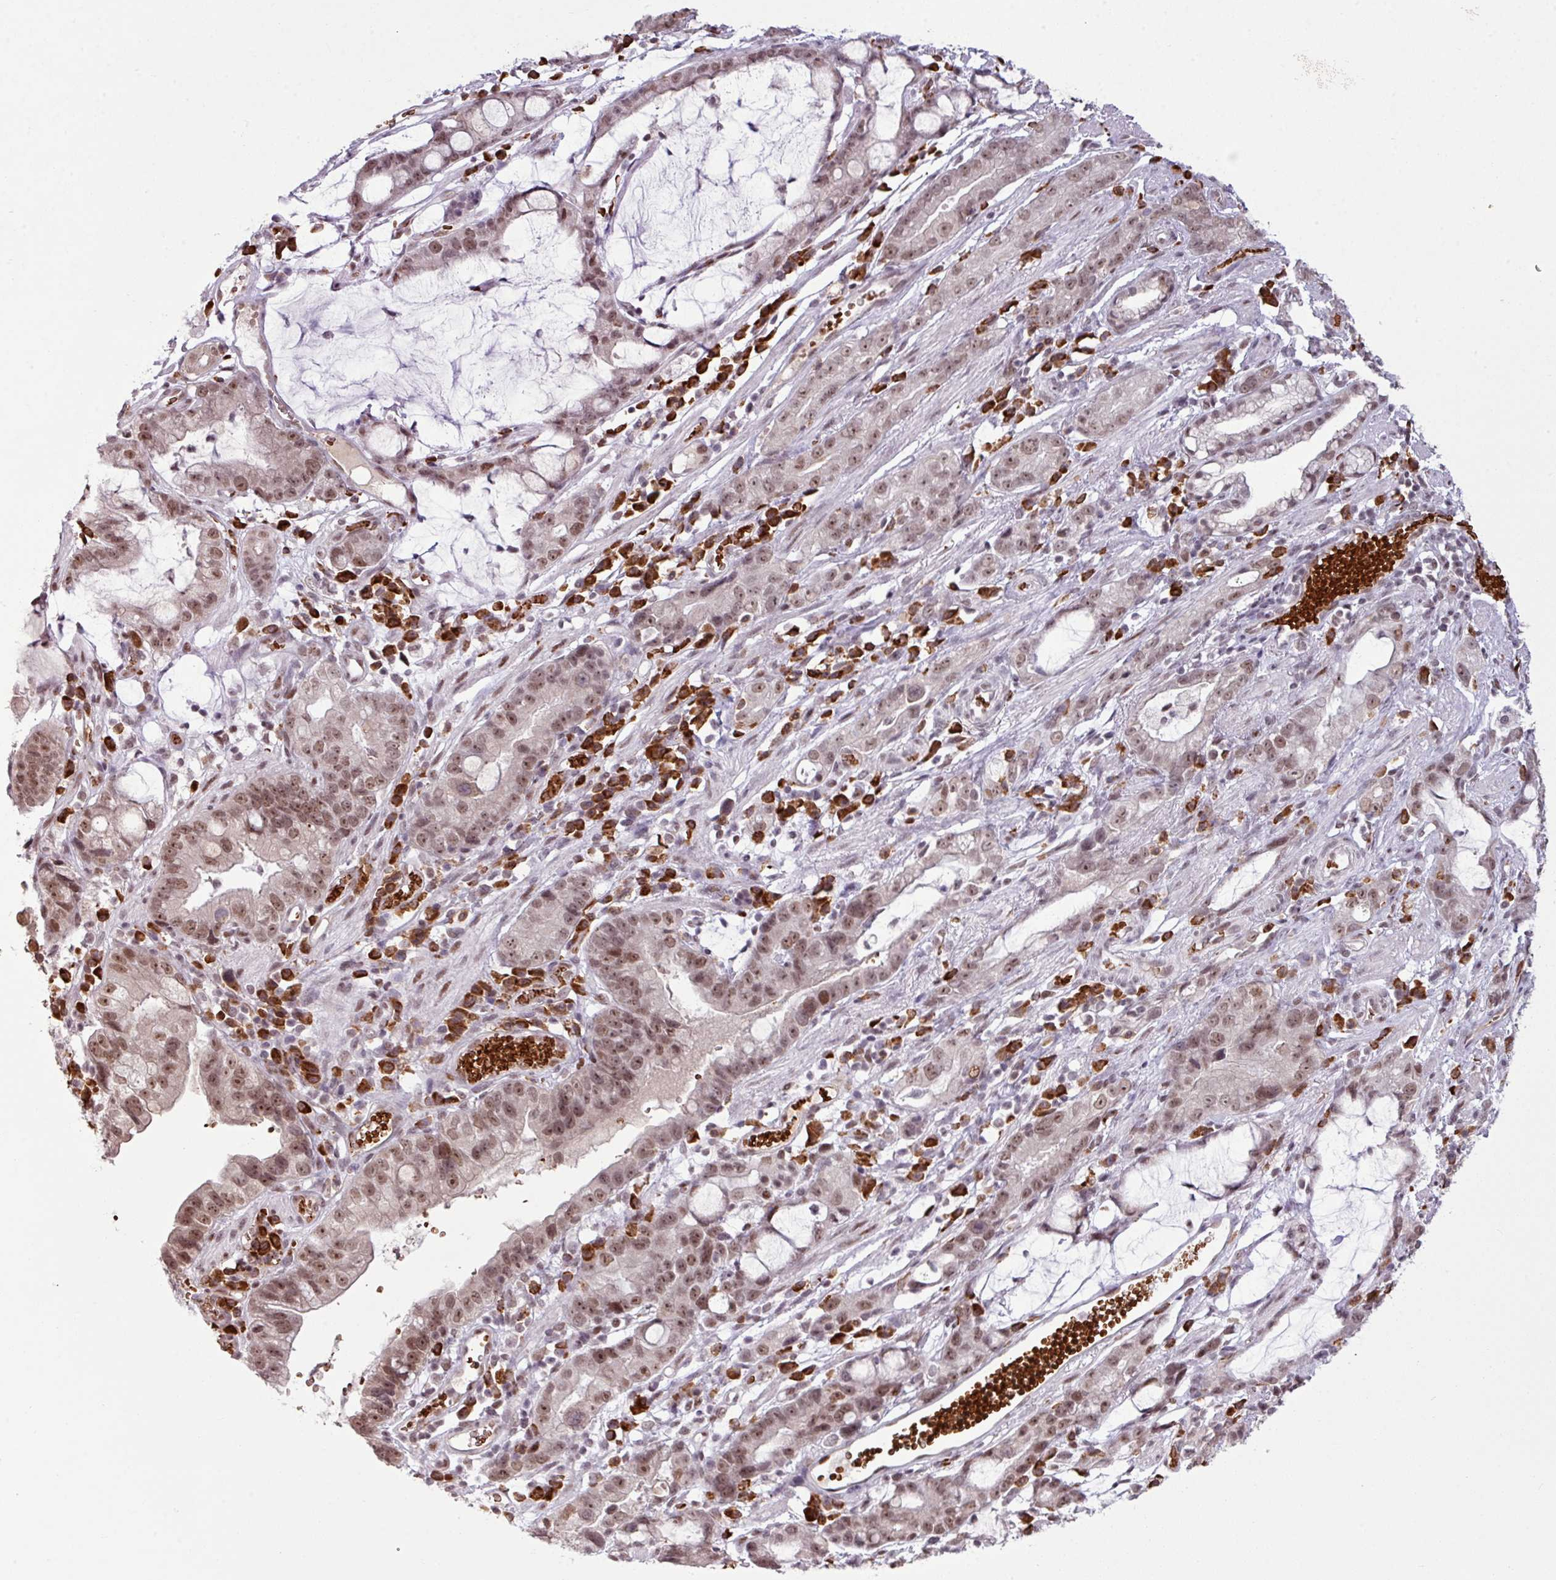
{"staining": {"intensity": "moderate", "quantity": ">75%", "location": "nuclear"}, "tissue": "stomach cancer", "cell_type": "Tumor cells", "image_type": "cancer", "snomed": [{"axis": "morphology", "description": "Adenocarcinoma, NOS"}, {"axis": "topography", "description": "Stomach"}], "caption": "Stomach adenocarcinoma tissue exhibits moderate nuclear expression in approximately >75% of tumor cells, visualized by immunohistochemistry.", "gene": "PRDM5", "patient": {"sex": "male", "age": 55}}